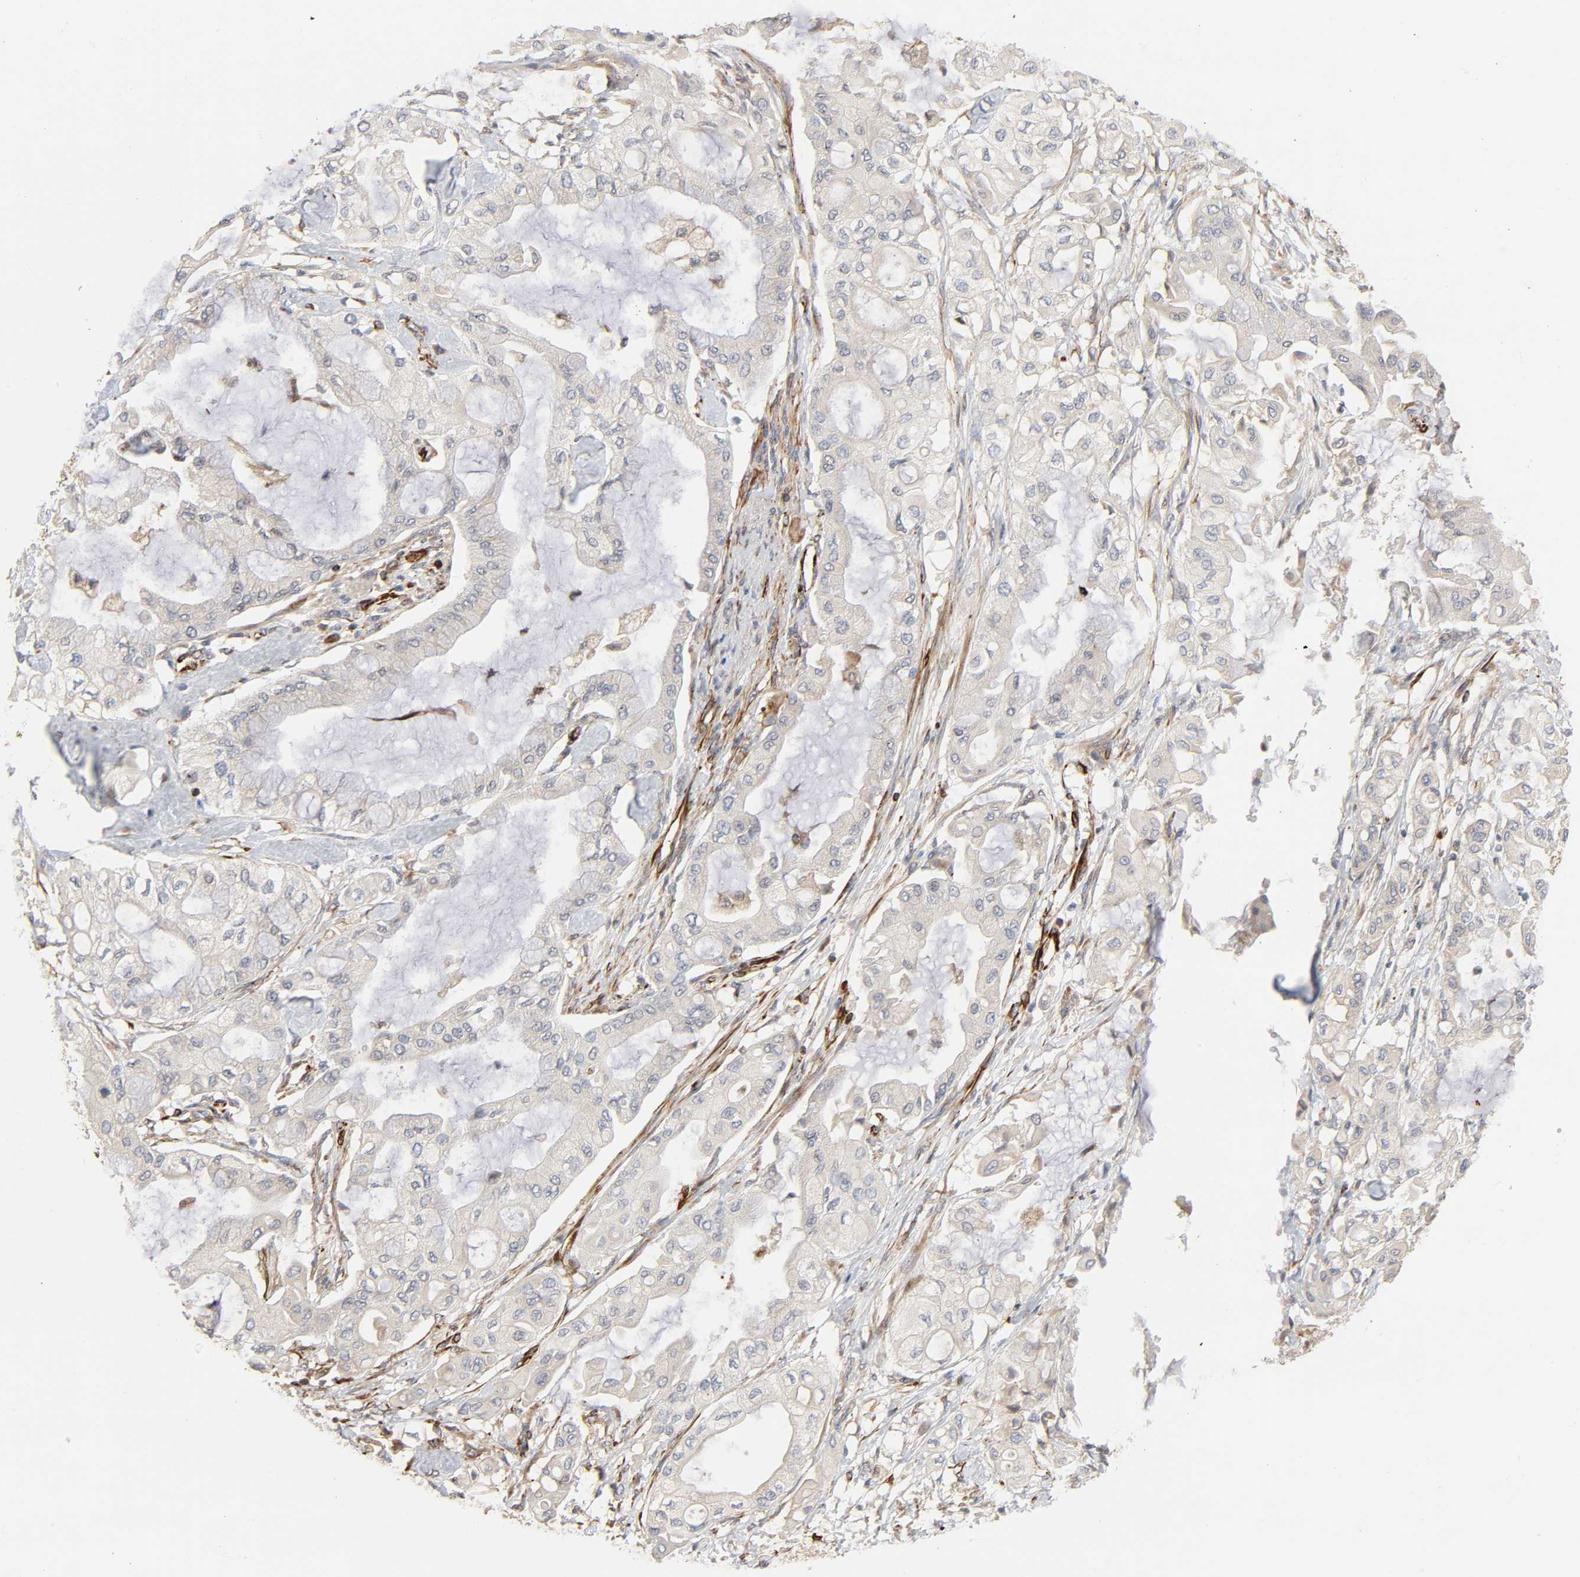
{"staining": {"intensity": "weak", "quantity": "<25%", "location": "cytoplasmic/membranous"}, "tissue": "pancreatic cancer", "cell_type": "Tumor cells", "image_type": "cancer", "snomed": [{"axis": "morphology", "description": "Adenocarcinoma, NOS"}, {"axis": "morphology", "description": "Adenocarcinoma, metastatic, NOS"}, {"axis": "topography", "description": "Lymph node"}, {"axis": "topography", "description": "Pancreas"}, {"axis": "topography", "description": "Duodenum"}], "caption": "A high-resolution photomicrograph shows immunohistochemistry staining of pancreatic cancer, which shows no significant expression in tumor cells.", "gene": "FAM118A", "patient": {"sex": "female", "age": 64}}